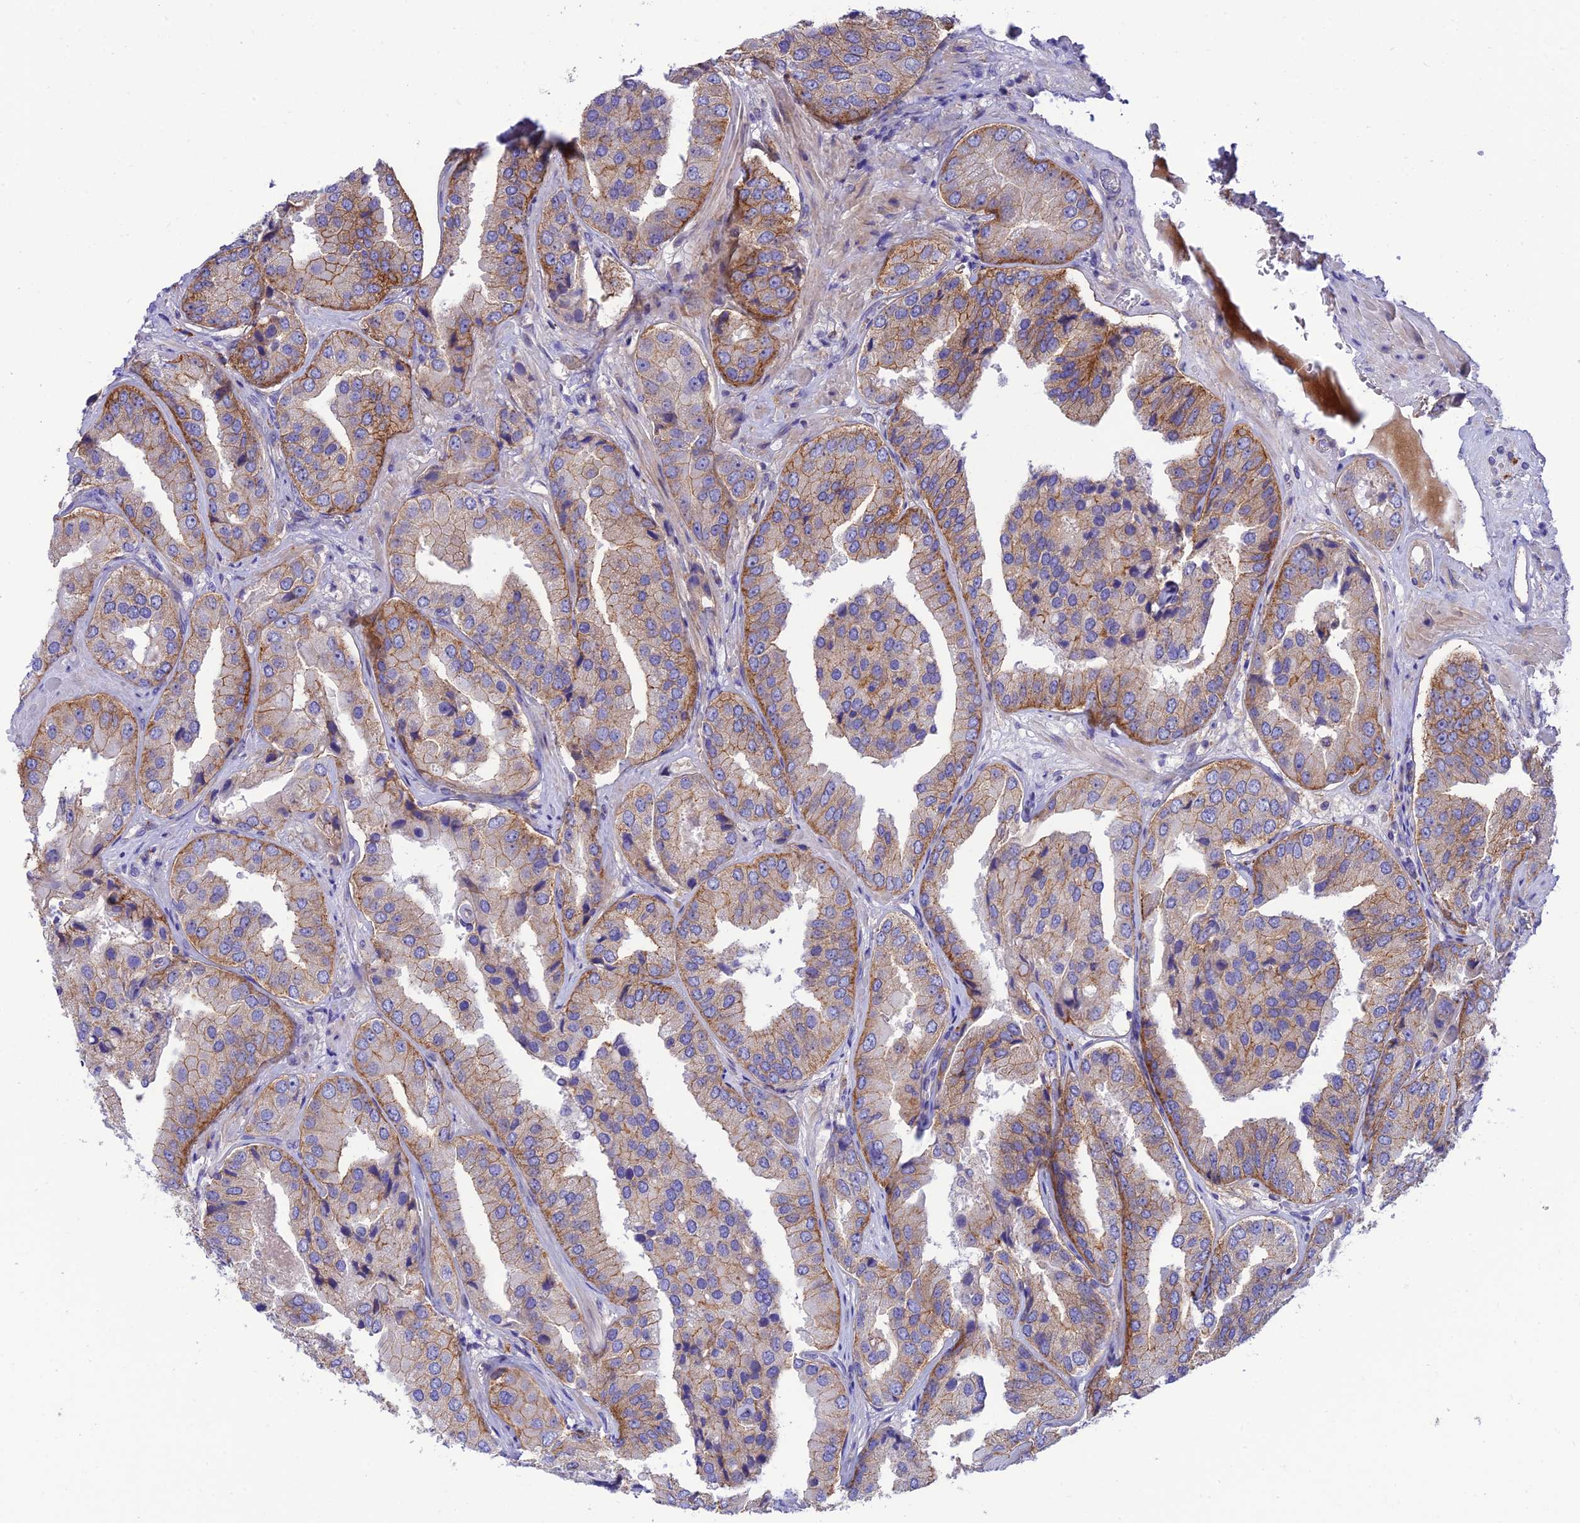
{"staining": {"intensity": "moderate", "quantity": "25%-75%", "location": "cytoplasmic/membranous"}, "tissue": "prostate cancer", "cell_type": "Tumor cells", "image_type": "cancer", "snomed": [{"axis": "morphology", "description": "Adenocarcinoma, High grade"}, {"axis": "topography", "description": "Prostate"}], "caption": "Immunohistochemical staining of prostate cancer demonstrates medium levels of moderate cytoplasmic/membranous protein expression in approximately 25%-75% of tumor cells.", "gene": "CCDC157", "patient": {"sex": "male", "age": 63}}